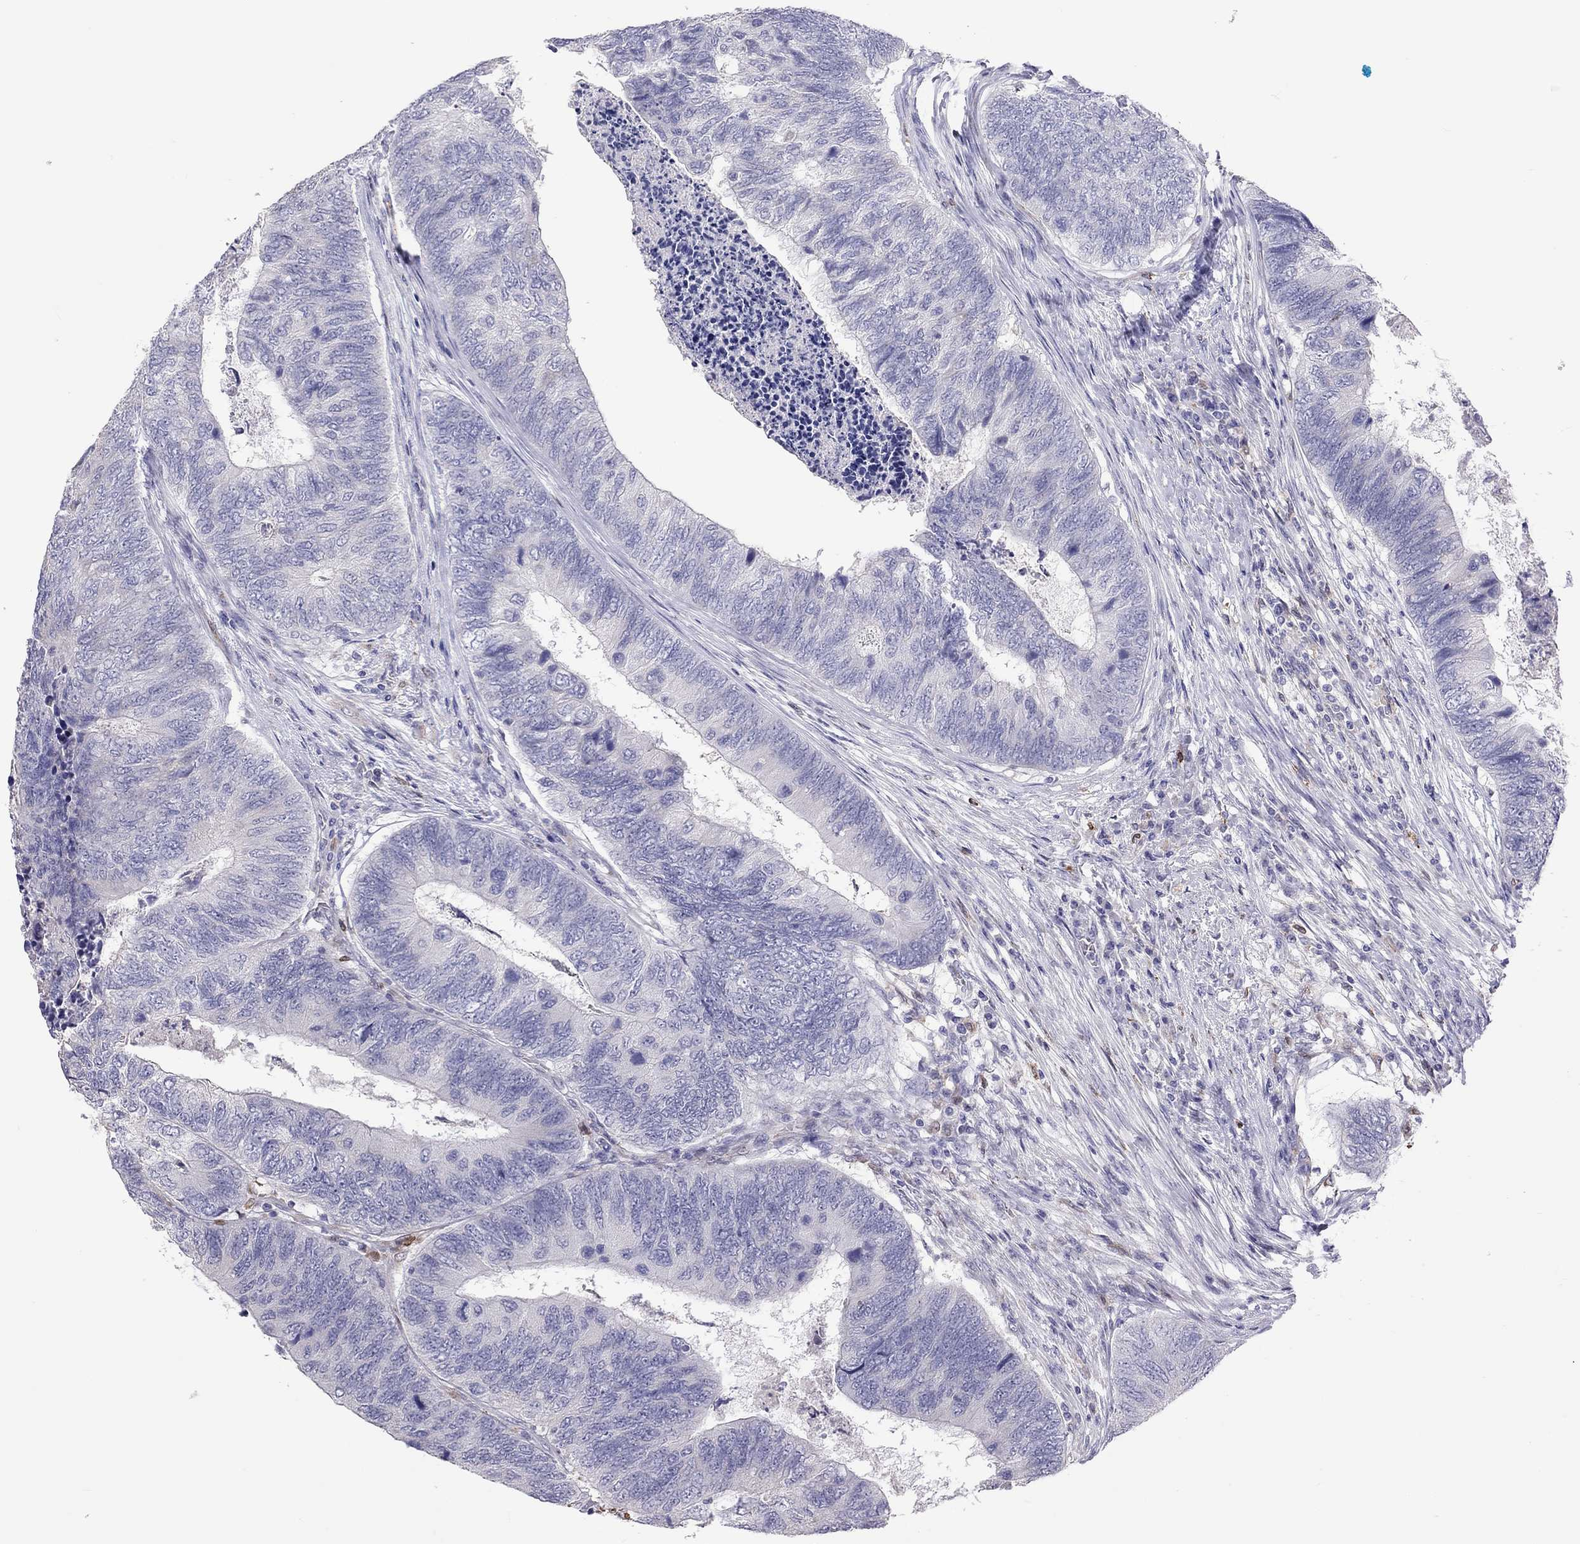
{"staining": {"intensity": "negative", "quantity": "none", "location": "none"}, "tissue": "colorectal cancer", "cell_type": "Tumor cells", "image_type": "cancer", "snomed": [{"axis": "morphology", "description": "Adenocarcinoma, NOS"}, {"axis": "topography", "description": "Colon"}], "caption": "There is no significant positivity in tumor cells of colorectal cancer. Nuclei are stained in blue.", "gene": "ADORA2A", "patient": {"sex": "female", "age": 67}}